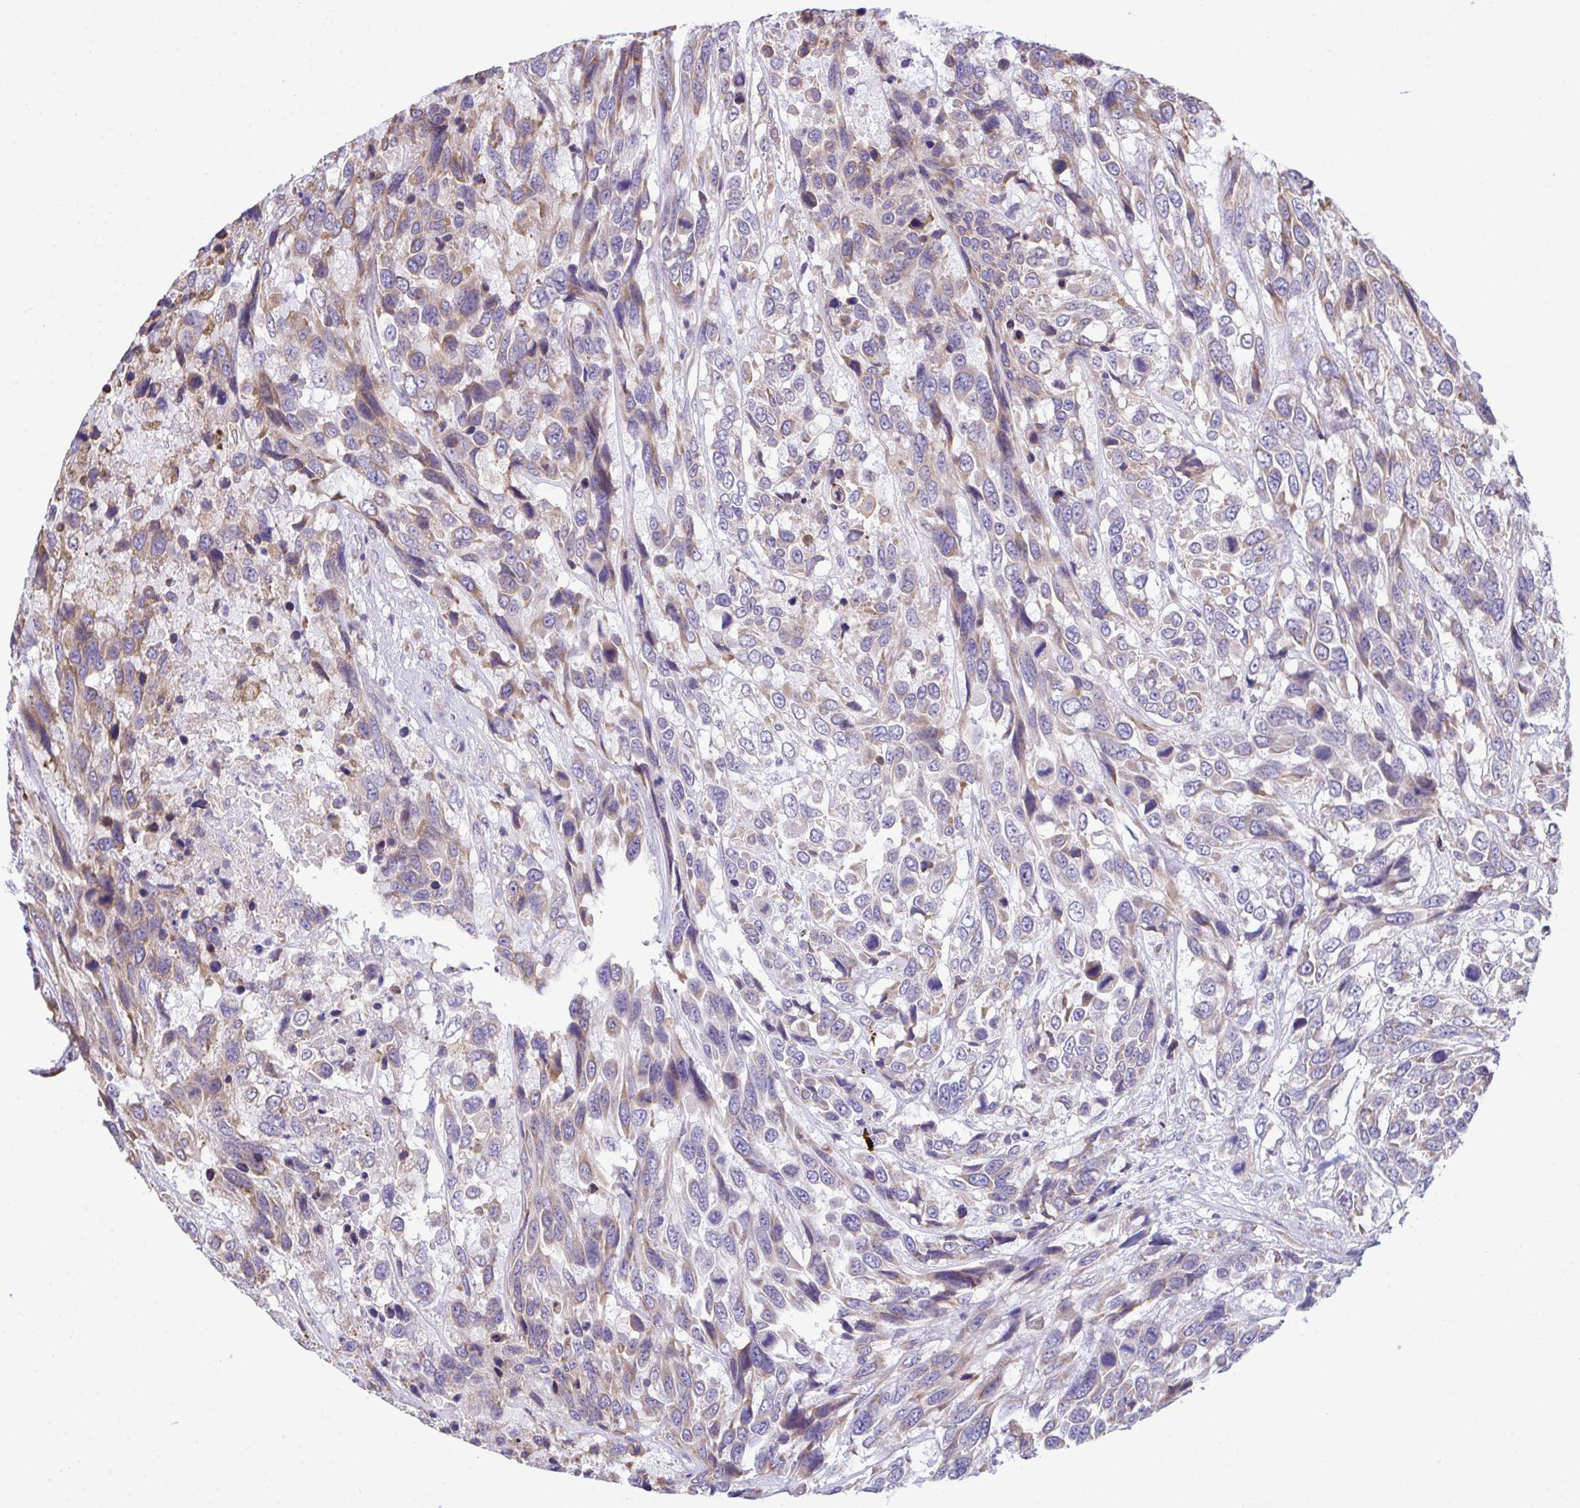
{"staining": {"intensity": "weak", "quantity": "25%-75%", "location": "cytoplasmic/membranous"}, "tissue": "urothelial cancer", "cell_type": "Tumor cells", "image_type": "cancer", "snomed": [{"axis": "morphology", "description": "Urothelial carcinoma, High grade"}, {"axis": "topography", "description": "Urinary bladder"}], "caption": "High-power microscopy captured an immunohistochemistry photomicrograph of urothelial carcinoma (high-grade), revealing weak cytoplasmic/membranous positivity in about 25%-75% of tumor cells.", "gene": "PIGK", "patient": {"sex": "female", "age": 70}}